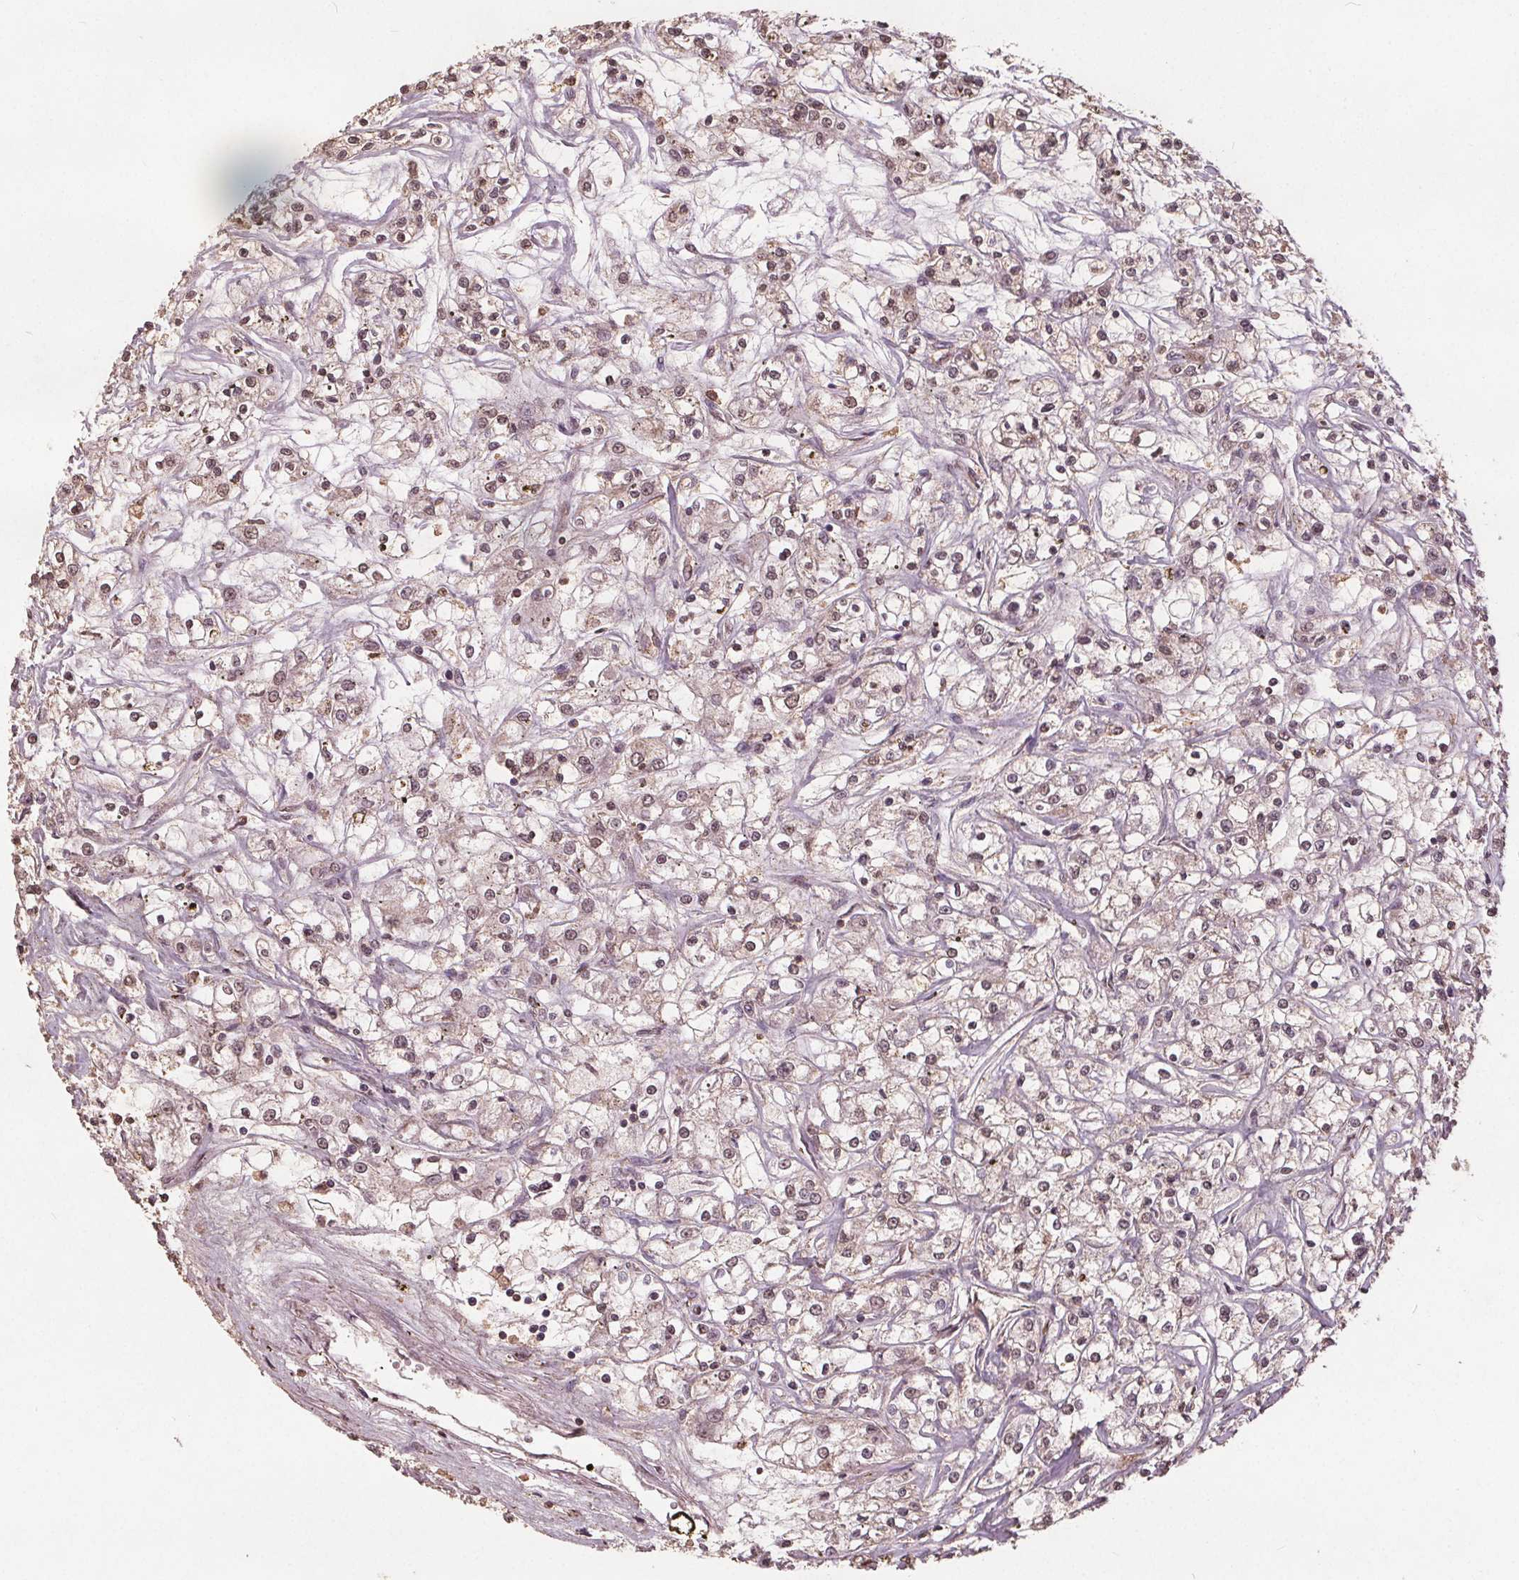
{"staining": {"intensity": "weak", "quantity": "<25%", "location": "nuclear"}, "tissue": "renal cancer", "cell_type": "Tumor cells", "image_type": "cancer", "snomed": [{"axis": "morphology", "description": "Adenocarcinoma, NOS"}, {"axis": "topography", "description": "Kidney"}], "caption": "High magnification brightfield microscopy of renal adenocarcinoma stained with DAB (3,3'-diaminobenzidine) (brown) and counterstained with hematoxylin (blue): tumor cells show no significant staining.", "gene": "DSG3", "patient": {"sex": "female", "age": 59}}